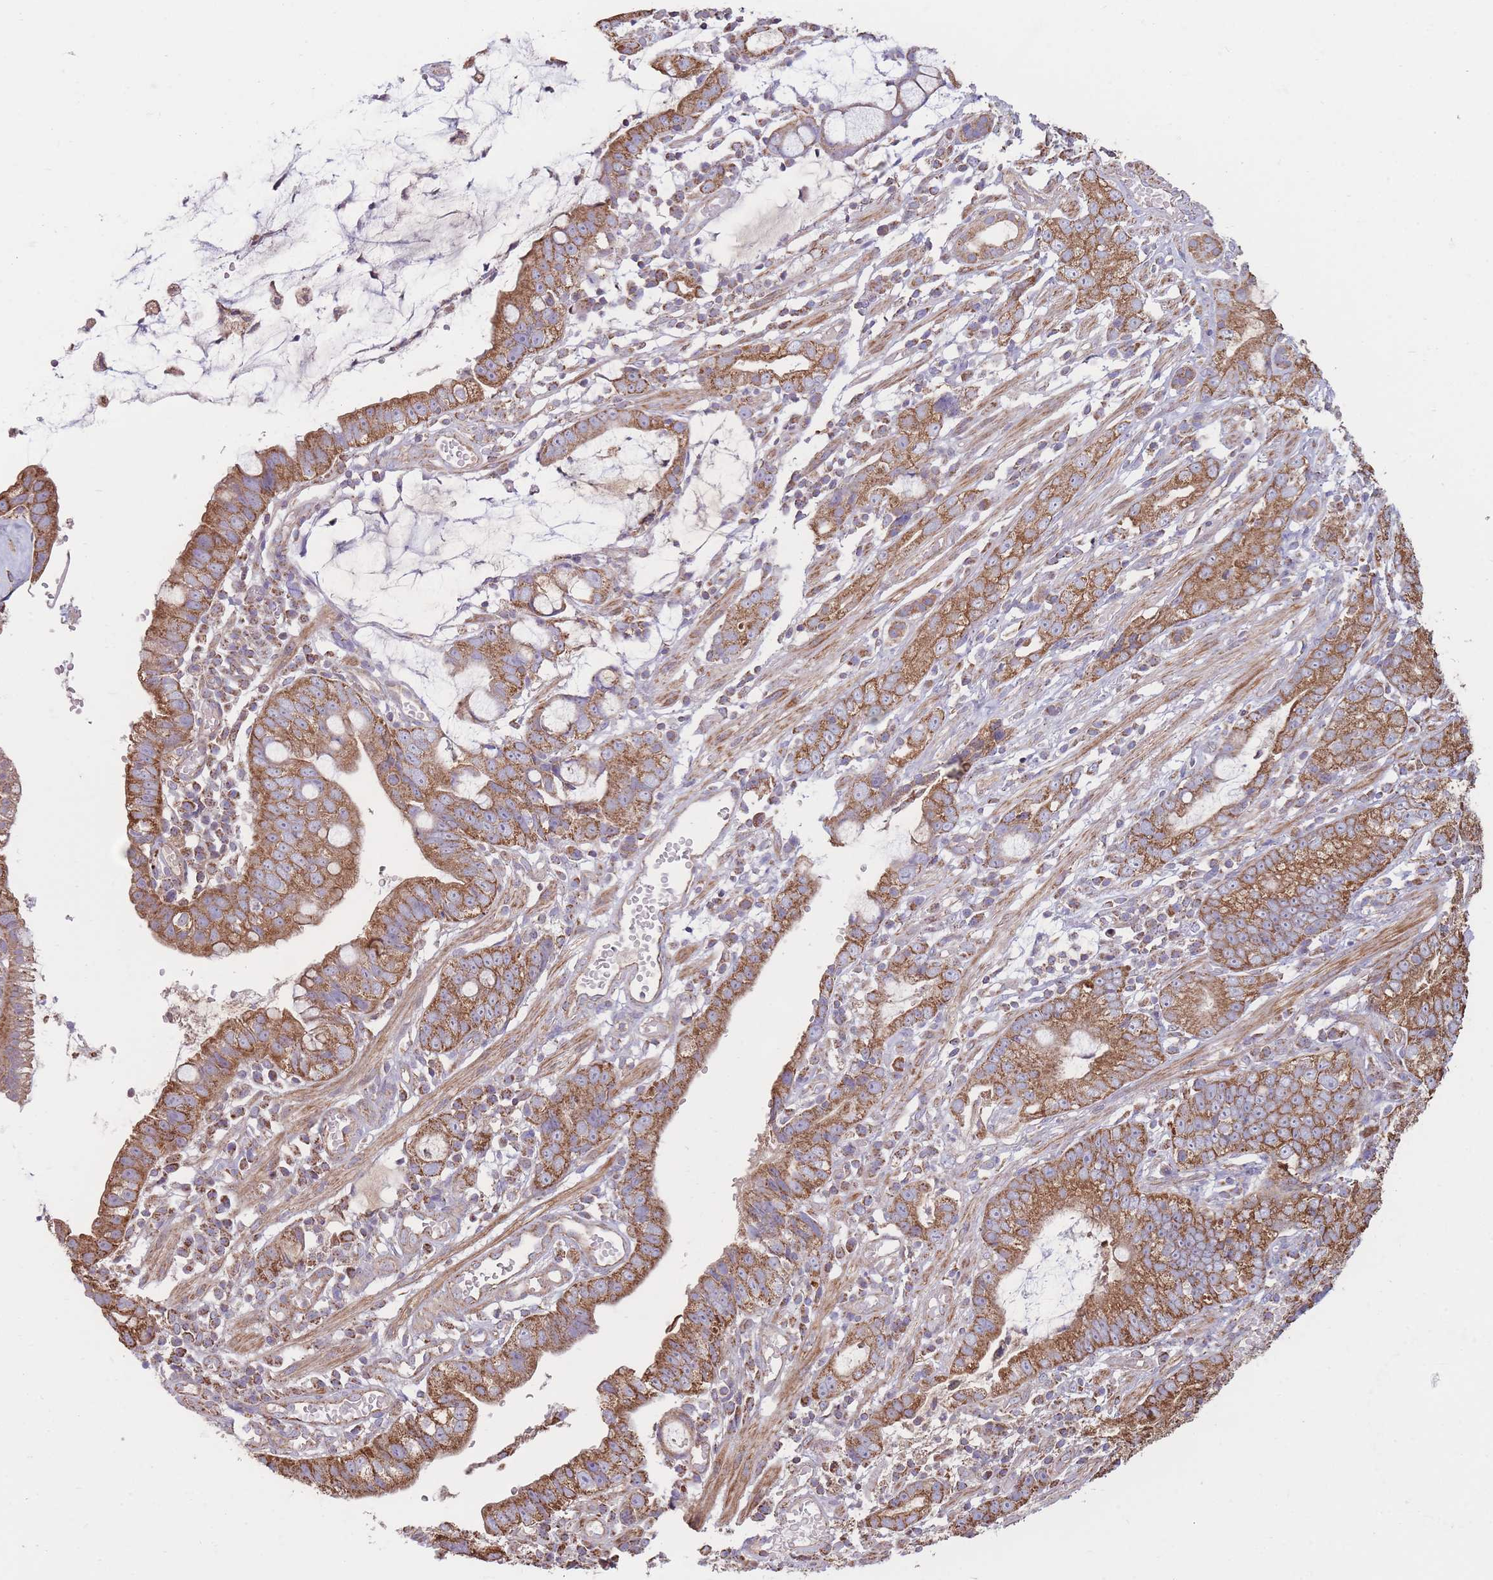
{"staining": {"intensity": "moderate", "quantity": ">75%", "location": "cytoplasmic/membranous"}, "tissue": "stomach cancer", "cell_type": "Tumor cells", "image_type": "cancer", "snomed": [{"axis": "morphology", "description": "Adenocarcinoma, NOS"}, {"axis": "topography", "description": "Stomach"}], "caption": "Tumor cells demonstrate moderate cytoplasmic/membranous positivity in about >75% of cells in adenocarcinoma (stomach).", "gene": "KIF16B", "patient": {"sex": "male", "age": 55}}